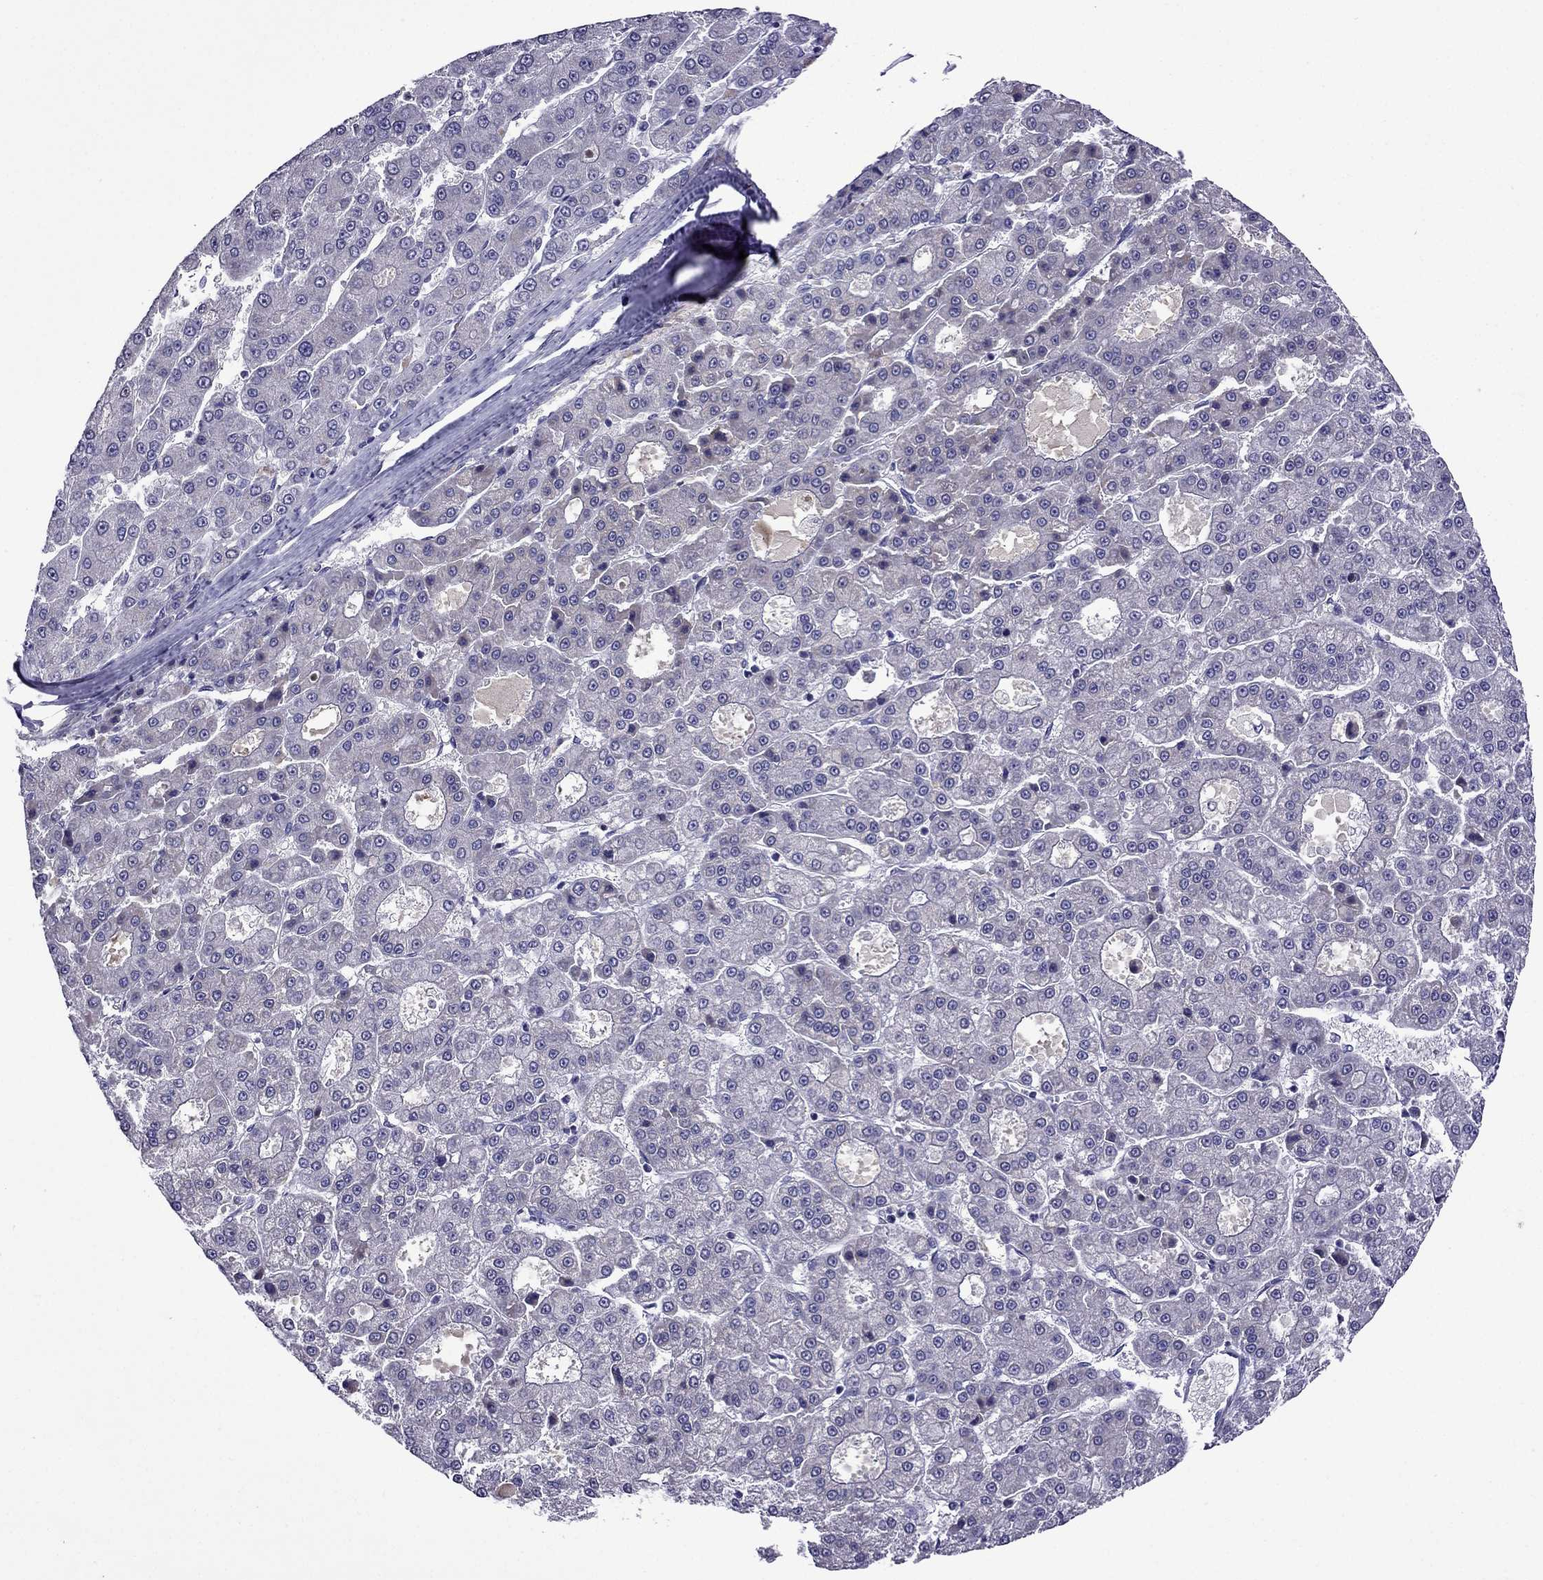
{"staining": {"intensity": "negative", "quantity": "none", "location": "none"}, "tissue": "liver cancer", "cell_type": "Tumor cells", "image_type": "cancer", "snomed": [{"axis": "morphology", "description": "Carcinoma, Hepatocellular, NOS"}, {"axis": "topography", "description": "Liver"}], "caption": "This is an IHC image of human liver cancer (hepatocellular carcinoma). There is no staining in tumor cells.", "gene": "SPTBN4", "patient": {"sex": "male", "age": 70}}